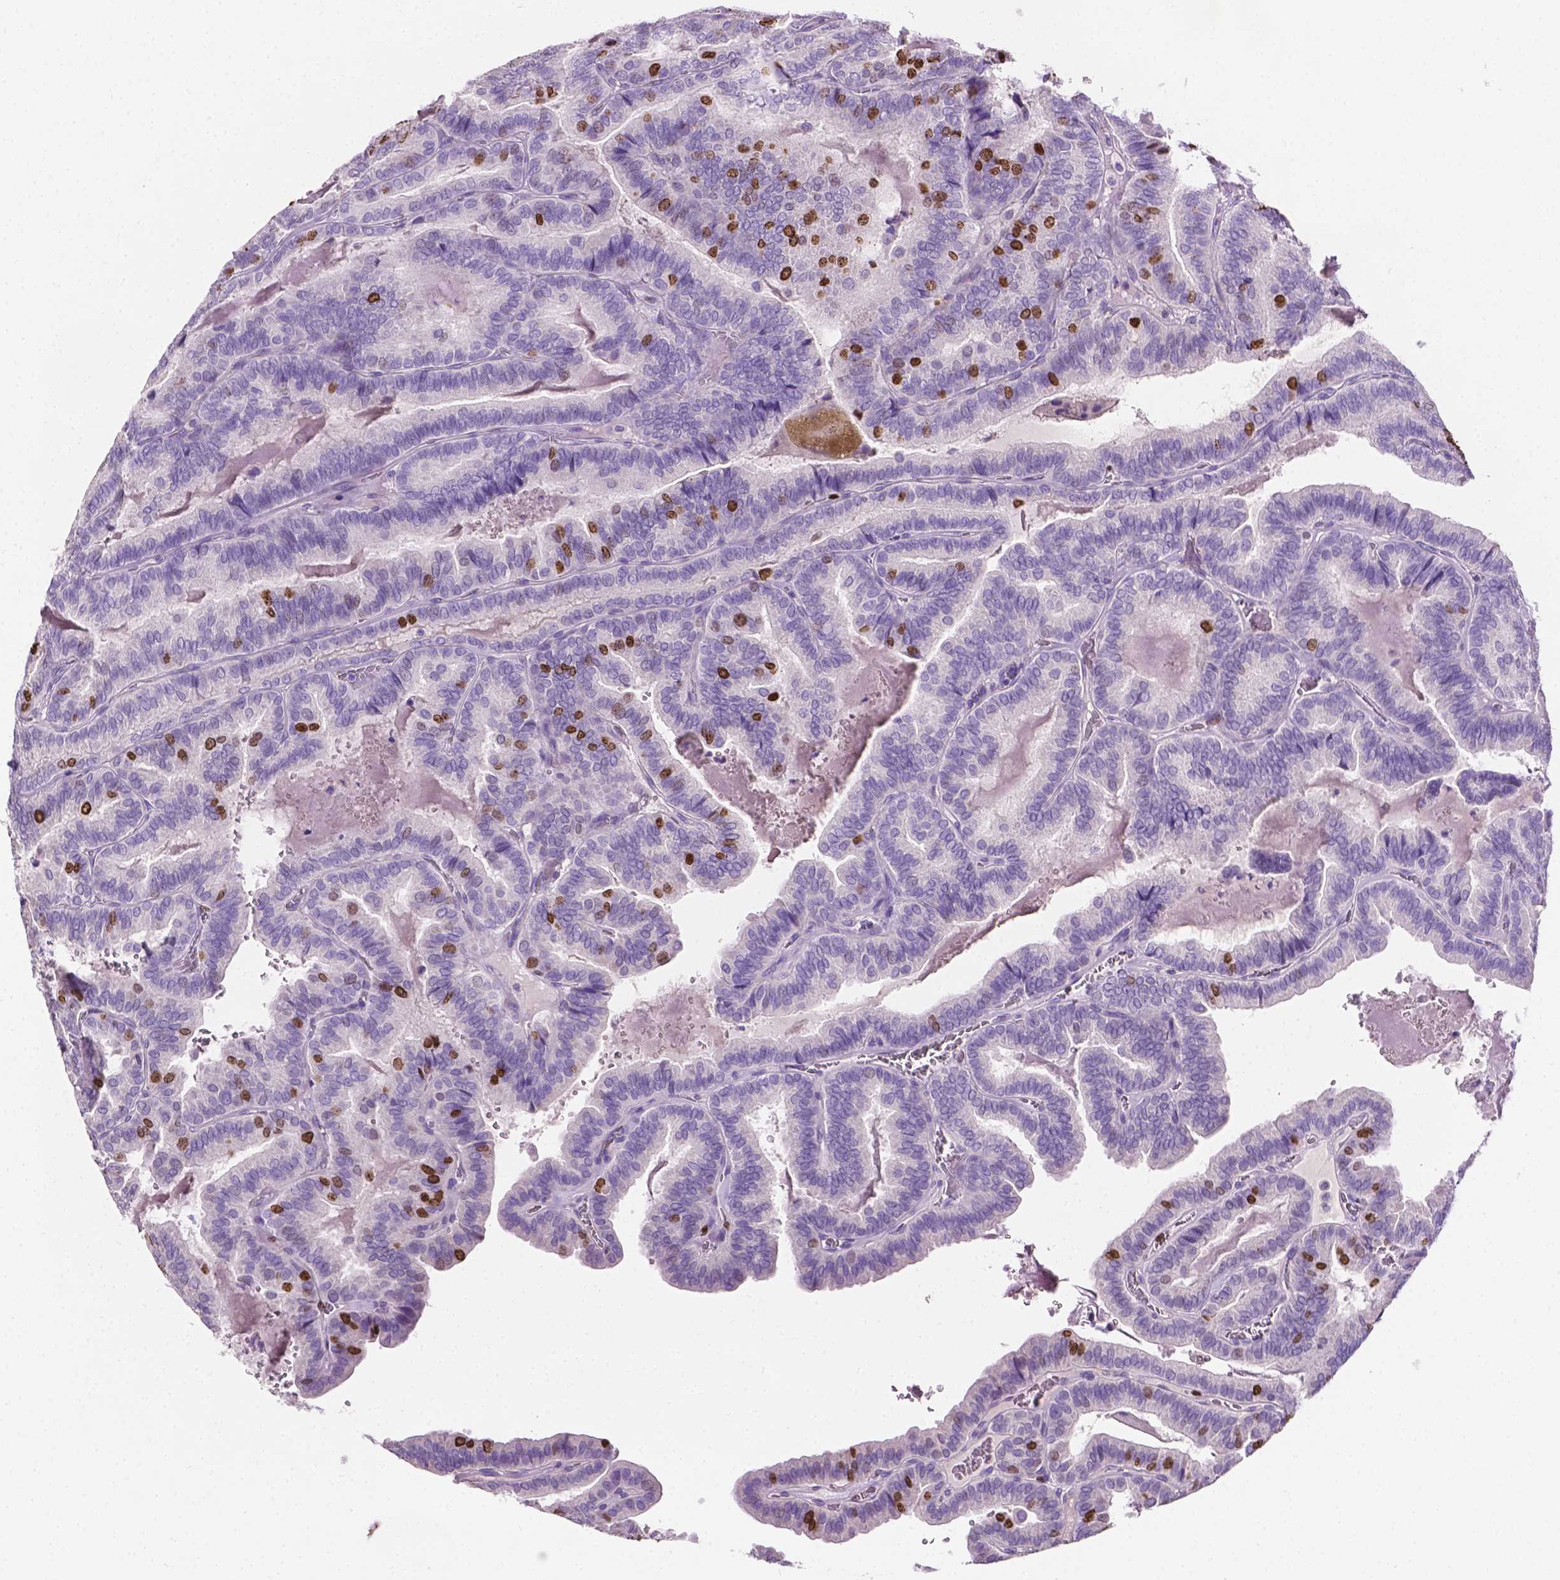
{"staining": {"intensity": "moderate", "quantity": "25%-75%", "location": "nuclear"}, "tissue": "thyroid cancer", "cell_type": "Tumor cells", "image_type": "cancer", "snomed": [{"axis": "morphology", "description": "Papillary adenocarcinoma, NOS"}, {"axis": "topography", "description": "Thyroid gland"}], "caption": "A histopathology image of thyroid cancer stained for a protein reveals moderate nuclear brown staining in tumor cells. The protein of interest is stained brown, and the nuclei are stained in blue (DAB IHC with brightfield microscopy, high magnification).", "gene": "SIAH2", "patient": {"sex": "female", "age": 75}}